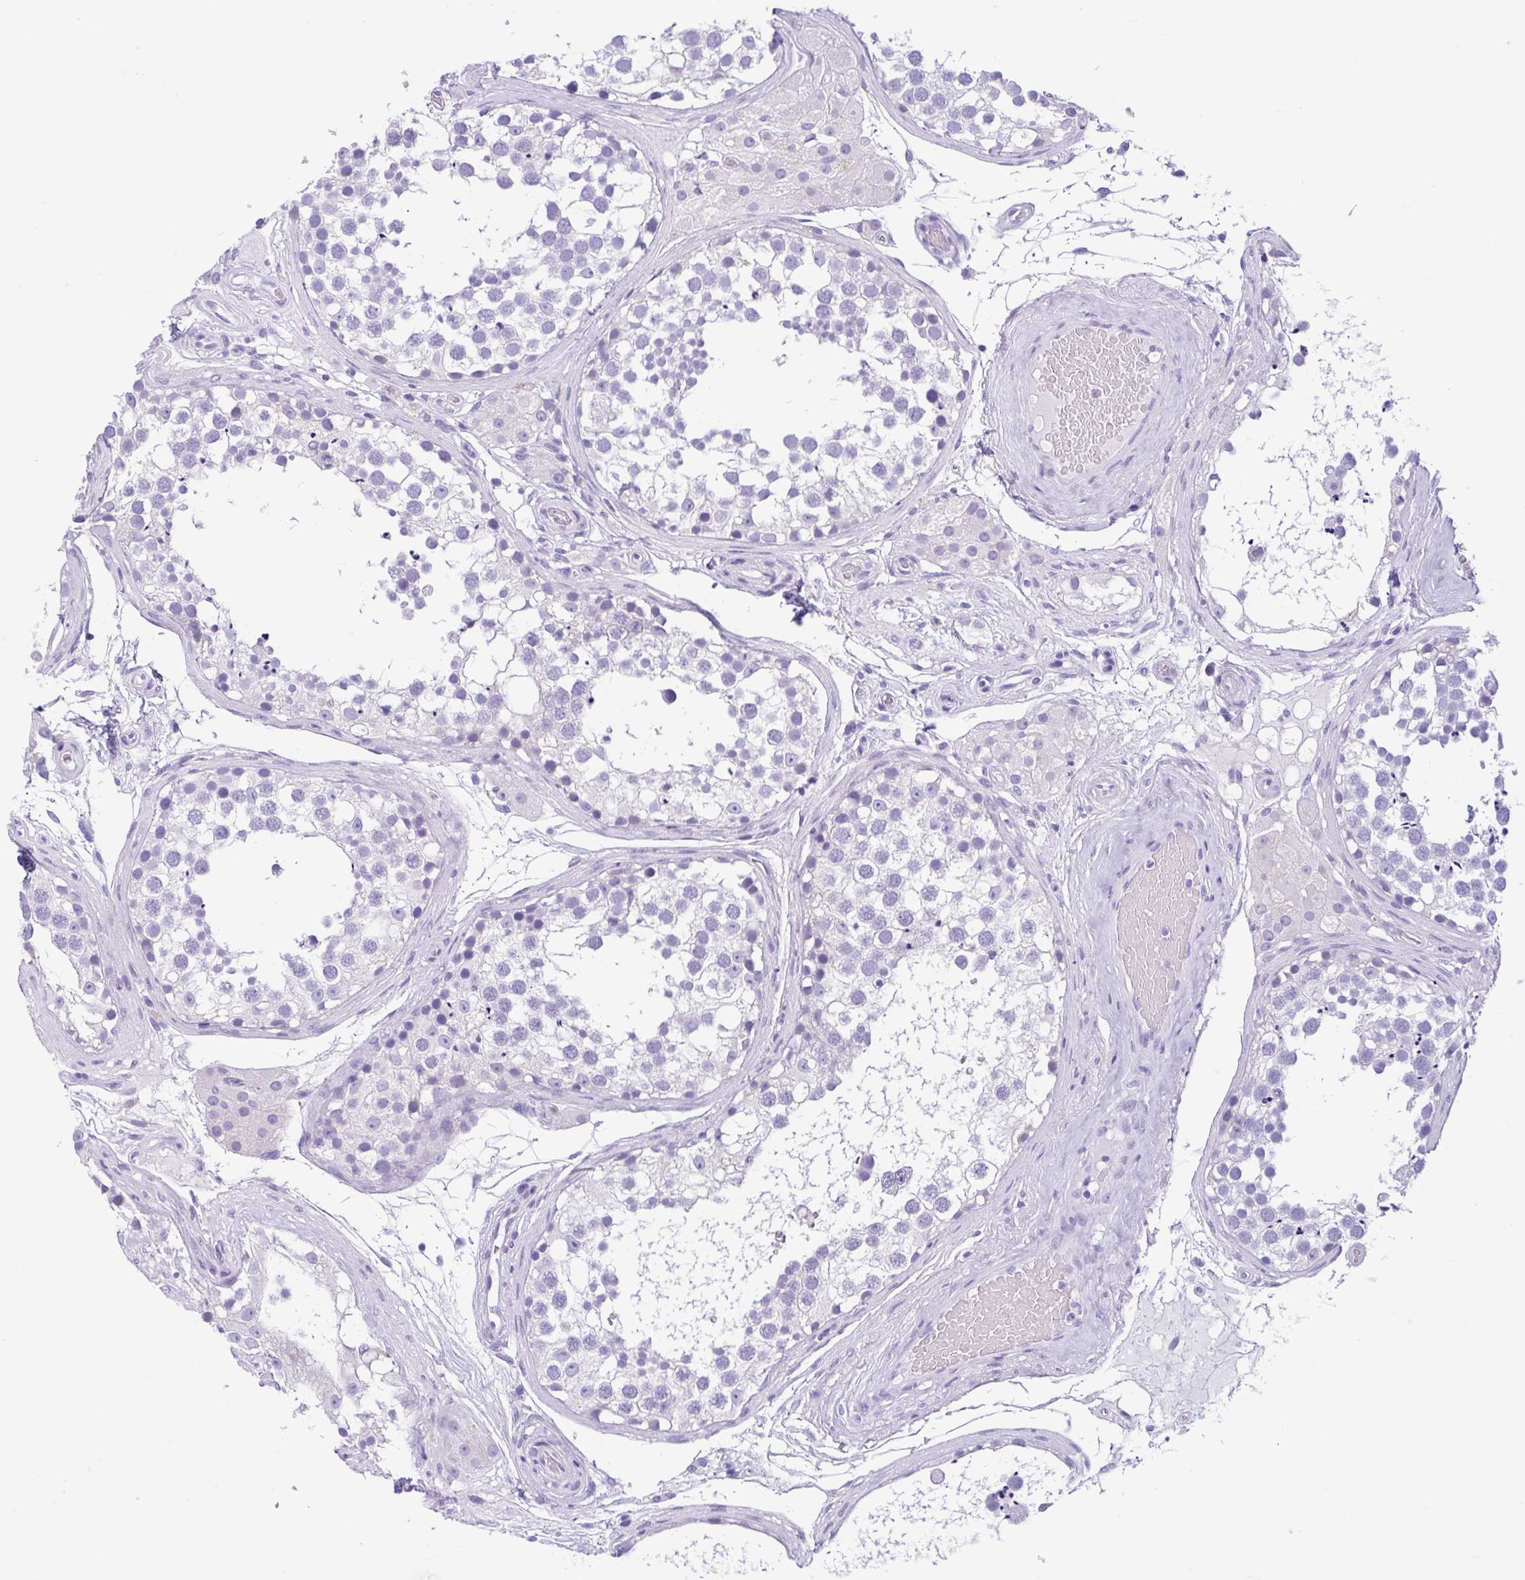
{"staining": {"intensity": "negative", "quantity": "none", "location": "none"}, "tissue": "testis", "cell_type": "Cells in seminiferous ducts", "image_type": "normal", "snomed": [{"axis": "morphology", "description": "Normal tissue, NOS"}, {"axis": "morphology", "description": "Seminoma, NOS"}, {"axis": "topography", "description": "Testis"}], "caption": "Image shows no protein staining in cells in seminiferous ducts of benign testis. (DAB immunohistochemistry, high magnification).", "gene": "ENSG00000274792", "patient": {"sex": "male", "age": 65}}